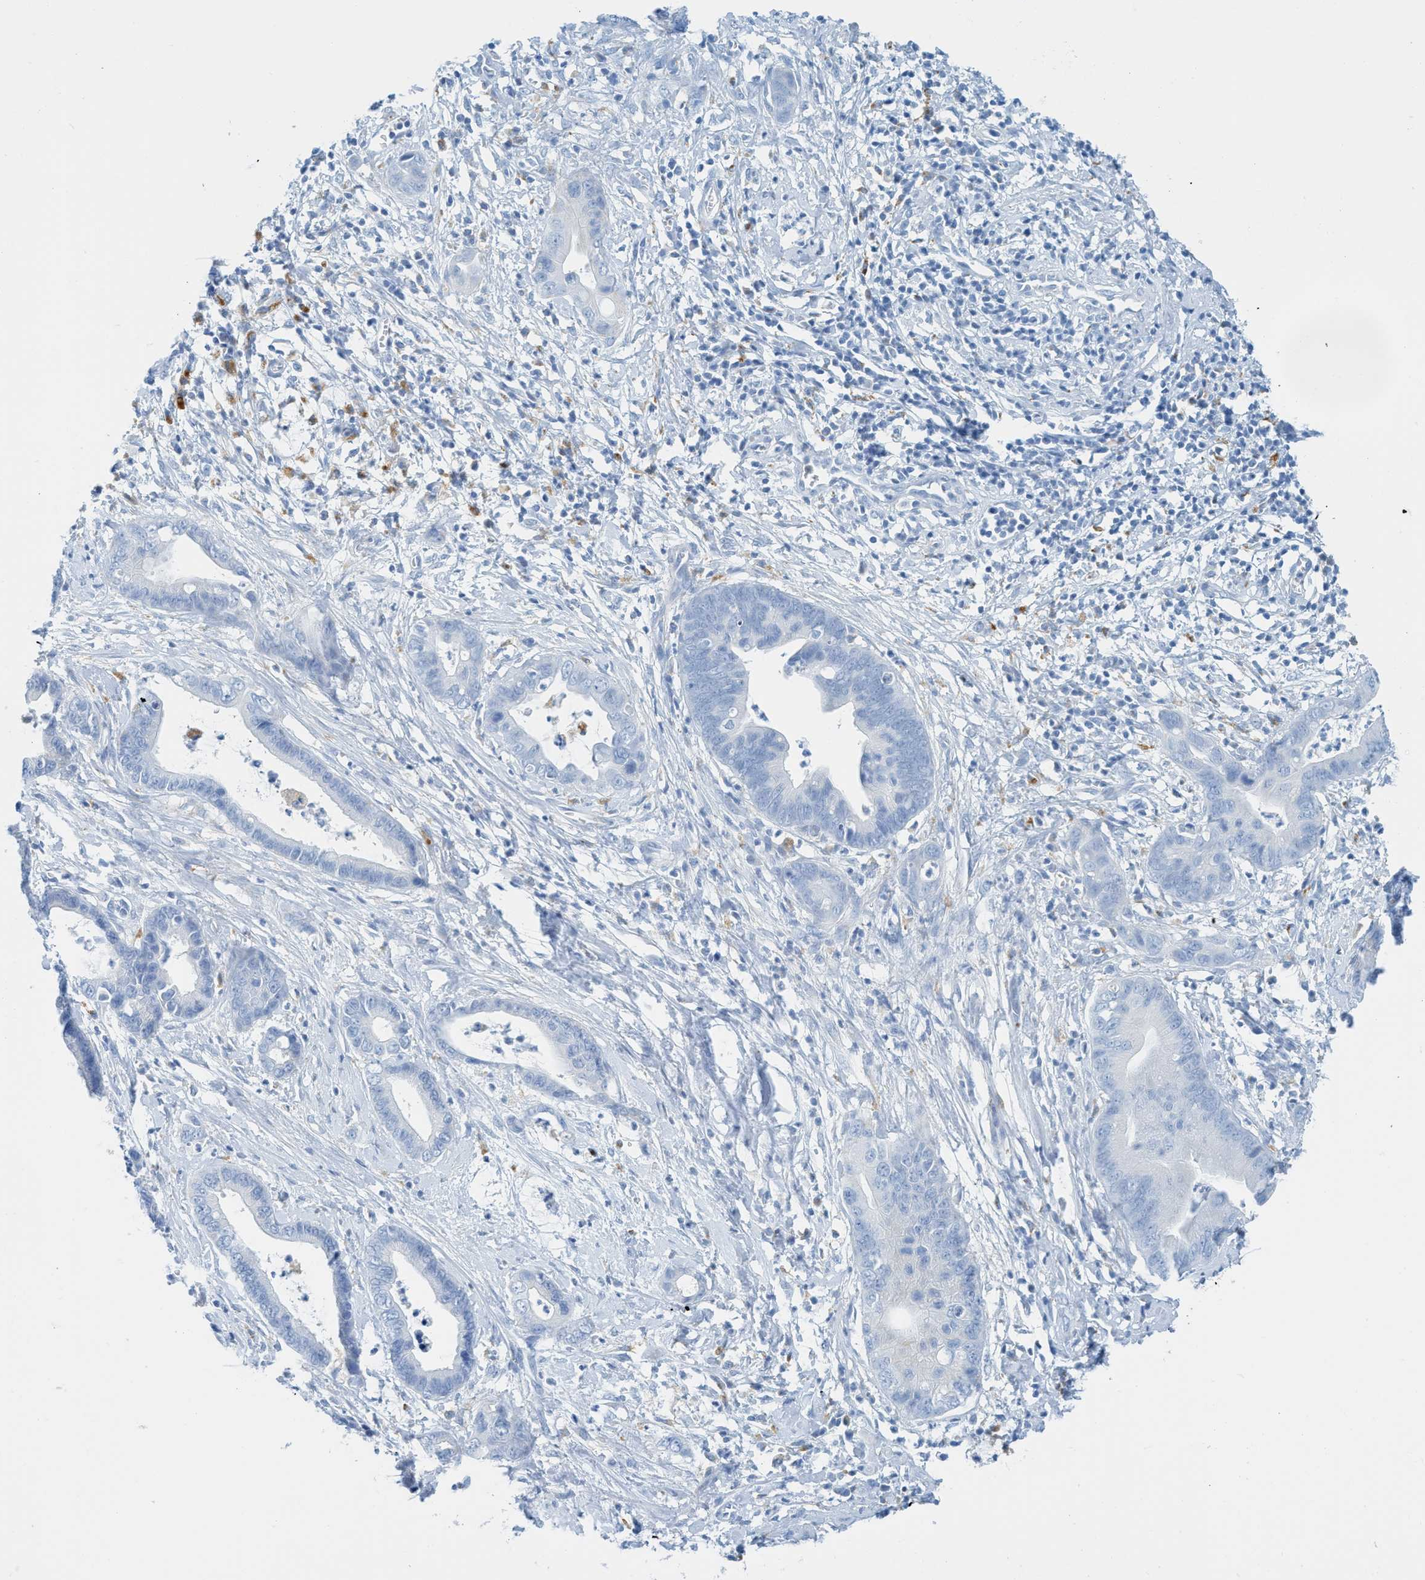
{"staining": {"intensity": "negative", "quantity": "none", "location": "none"}, "tissue": "cervical cancer", "cell_type": "Tumor cells", "image_type": "cancer", "snomed": [{"axis": "morphology", "description": "Adenocarcinoma, NOS"}, {"axis": "topography", "description": "Cervix"}], "caption": "Immunohistochemistry (IHC) of human cervical cancer shows no staining in tumor cells. (Stains: DAB immunohistochemistry with hematoxylin counter stain, Microscopy: brightfield microscopy at high magnification).", "gene": "C21orf62", "patient": {"sex": "female", "age": 44}}